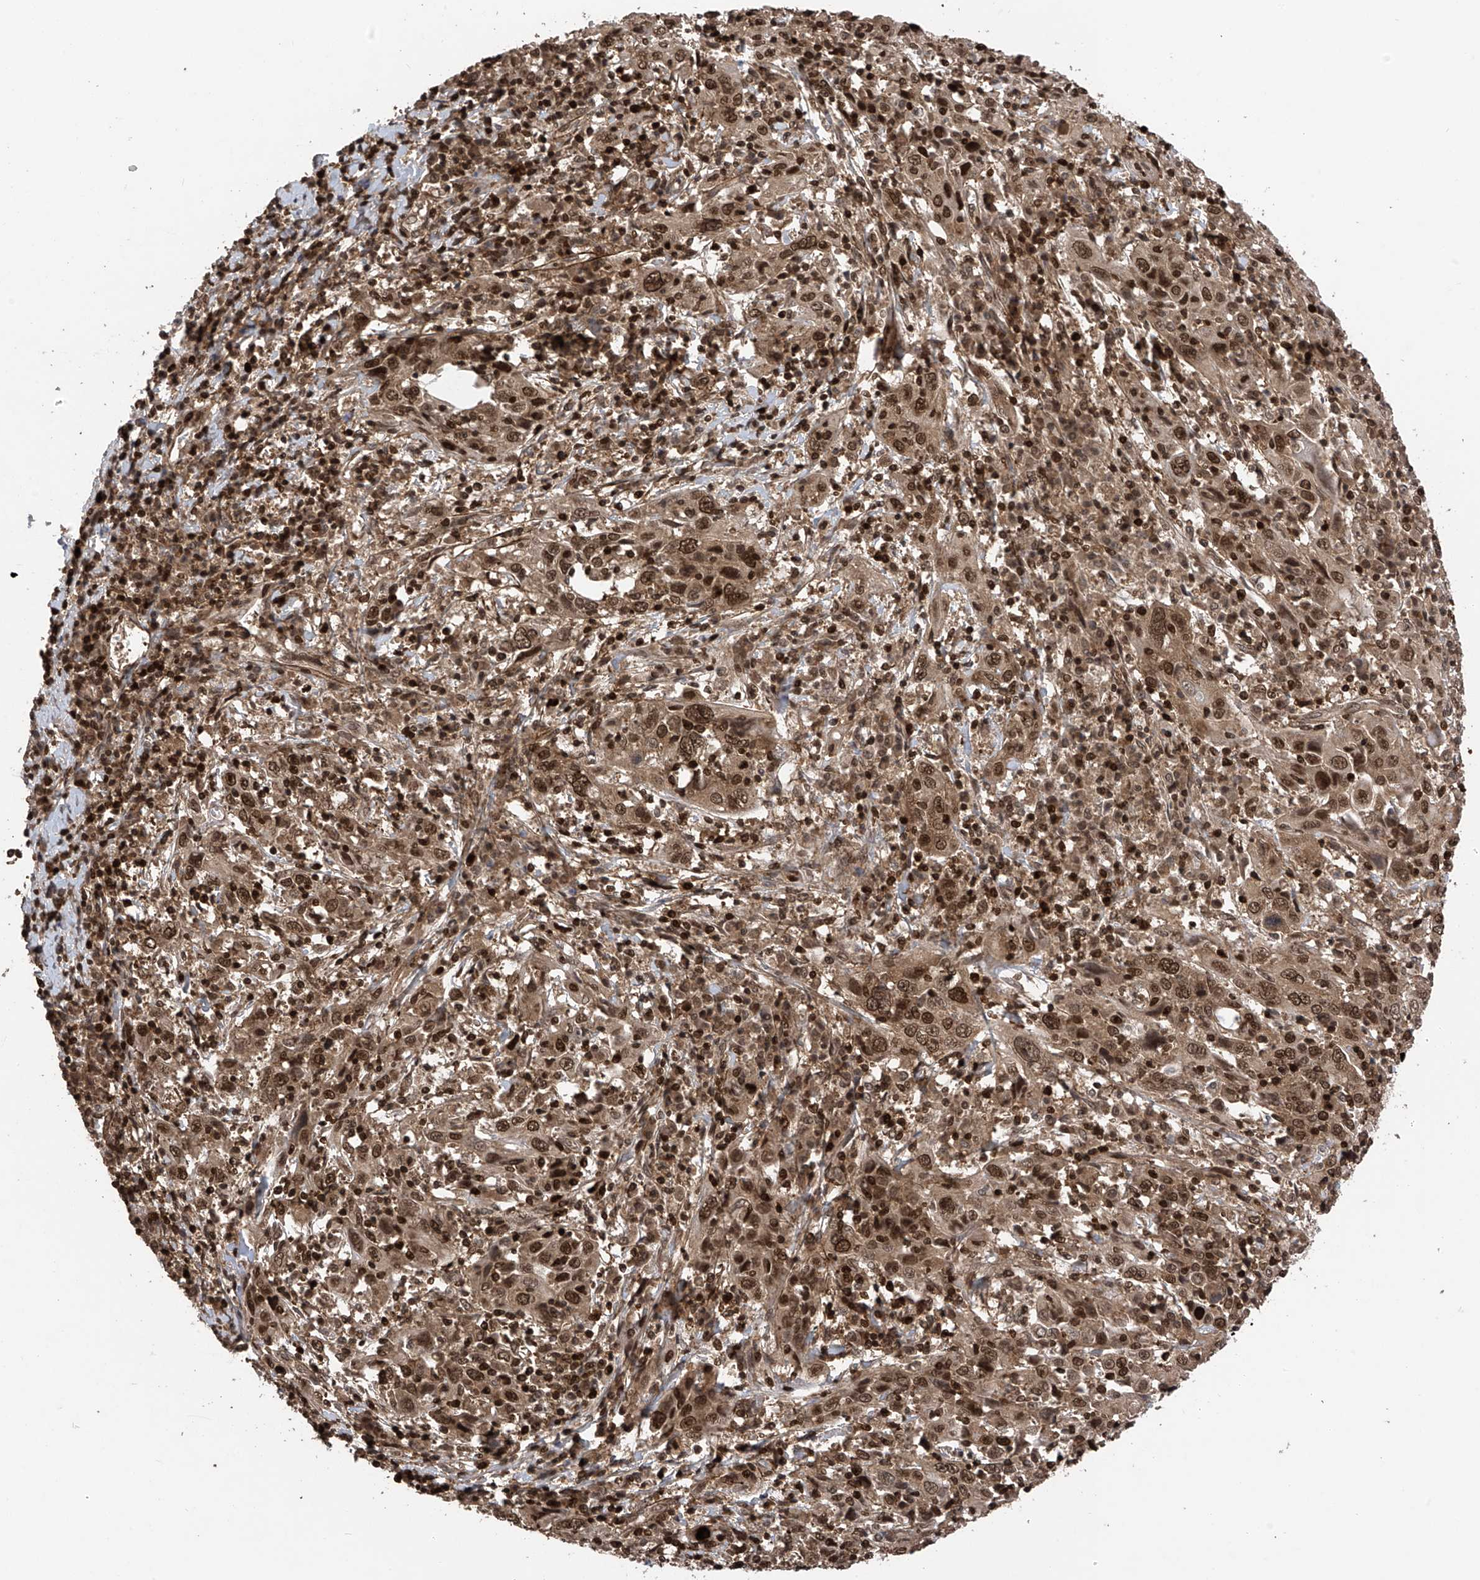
{"staining": {"intensity": "strong", "quantity": ">75%", "location": "nuclear"}, "tissue": "cervical cancer", "cell_type": "Tumor cells", "image_type": "cancer", "snomed": [{"axis": "morphology", "description": "Squamous cell carcinoma, NOS"}, {"axis": "topography", "description": "Cervix"}], "caption": "This histopathology image shows IHC staining of squamous cell carcinoma (cervical), with high strong nuclear positivity in about >75% of tumor cells.", "gene": "DNAJC9", "patient": {"sex": "female", "age": 46}}